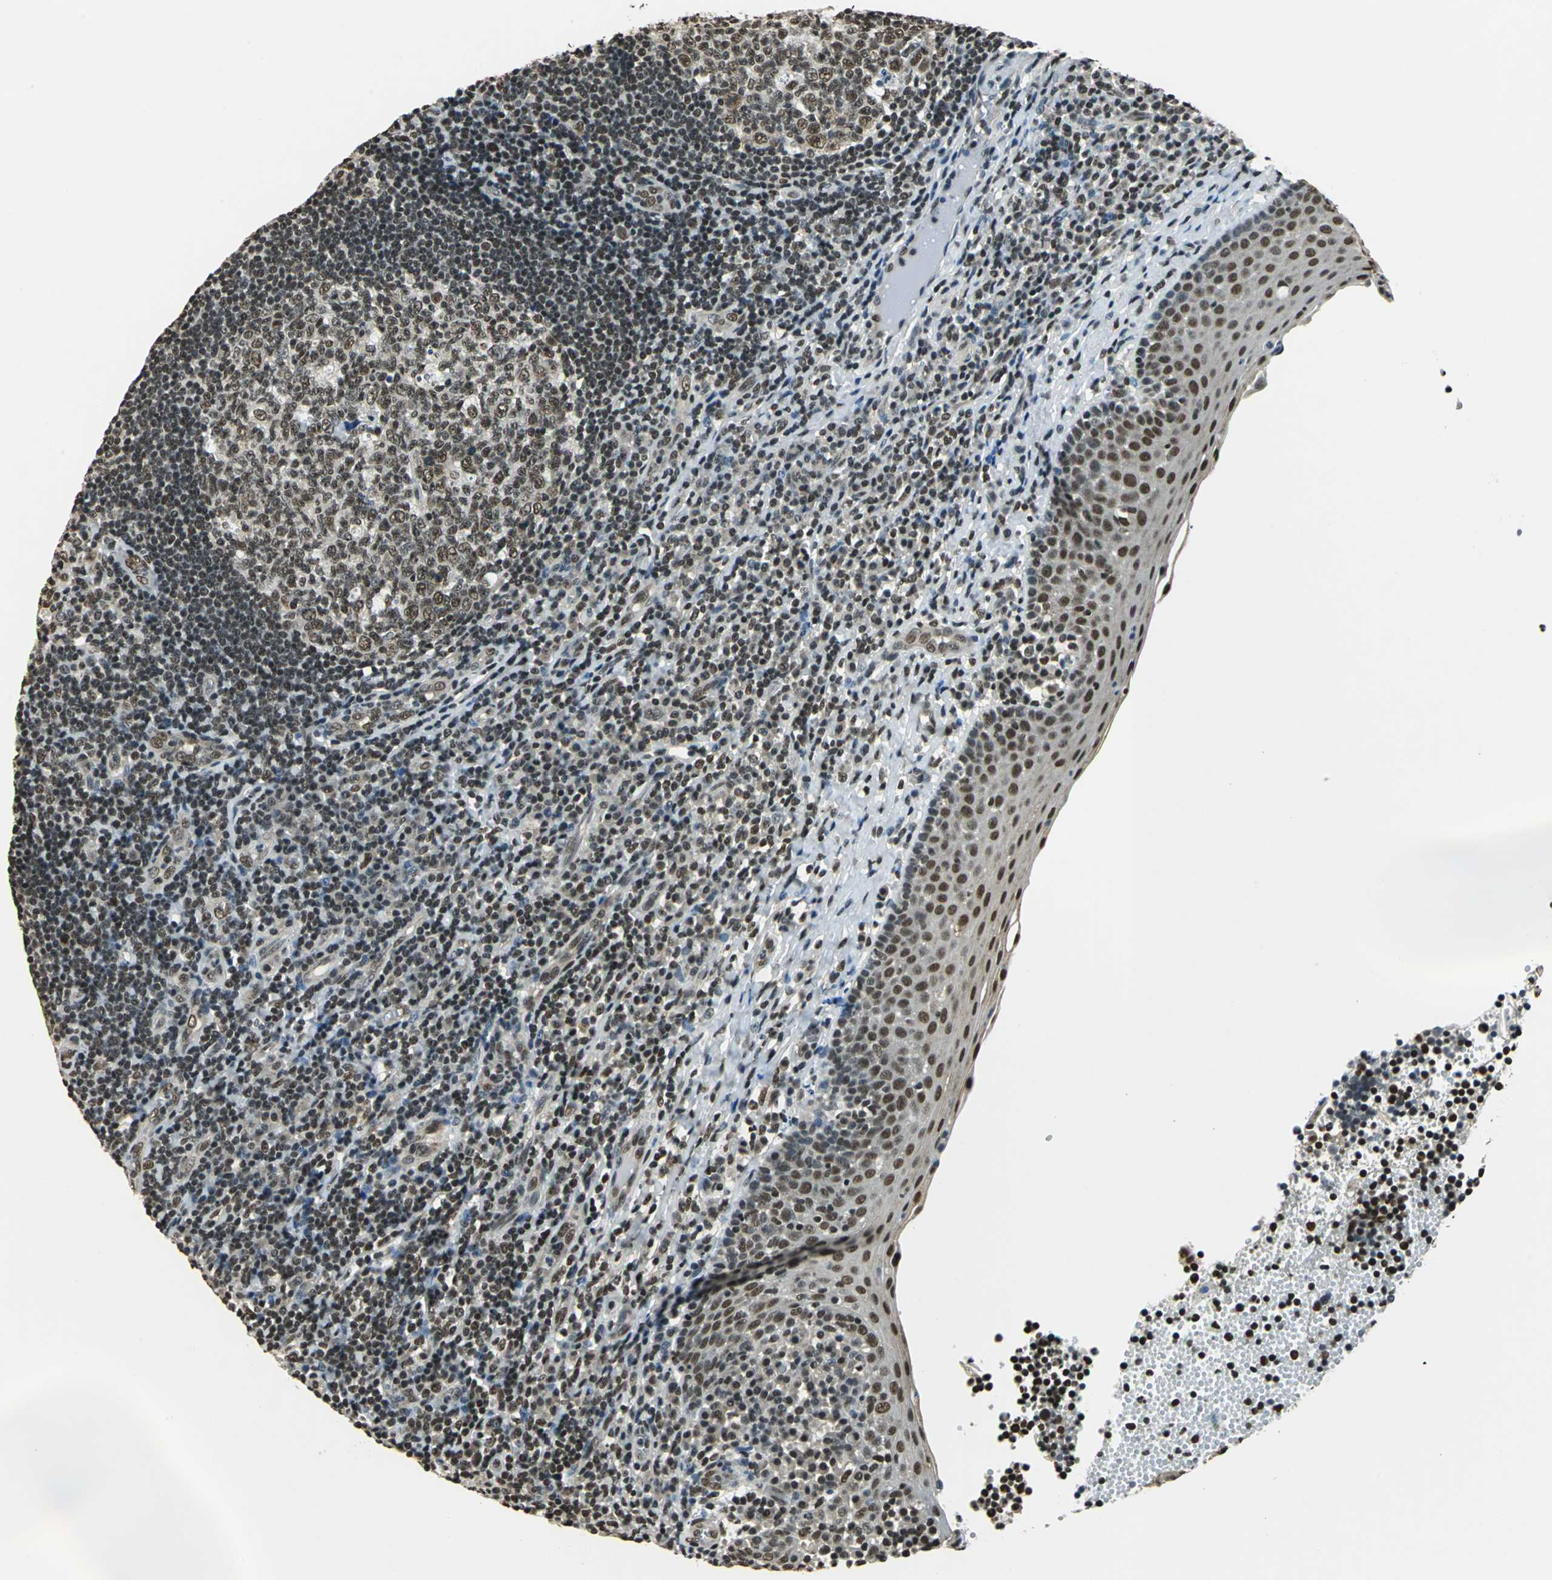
{"staining": {"intensity": "moderate", "quantity": ">75%", "location": "nuclear"}, "tissue": "tonsil", "cell_type": "Germinal center cells", "image_type": "normal", "snomed": [{"axis": "morphology", "description": "Normal tissue, NOS"}, {"axis": "topography", "description": "Tonsil"}], "caption": "Immunohistochemical staining of unremarkable human tonsil reveals >75% levels of moderate nuclear protein staining in approximately >75% of germinal center cells.", "gene": "RBM14", "patient": {"sex": "female", "age": 40}}